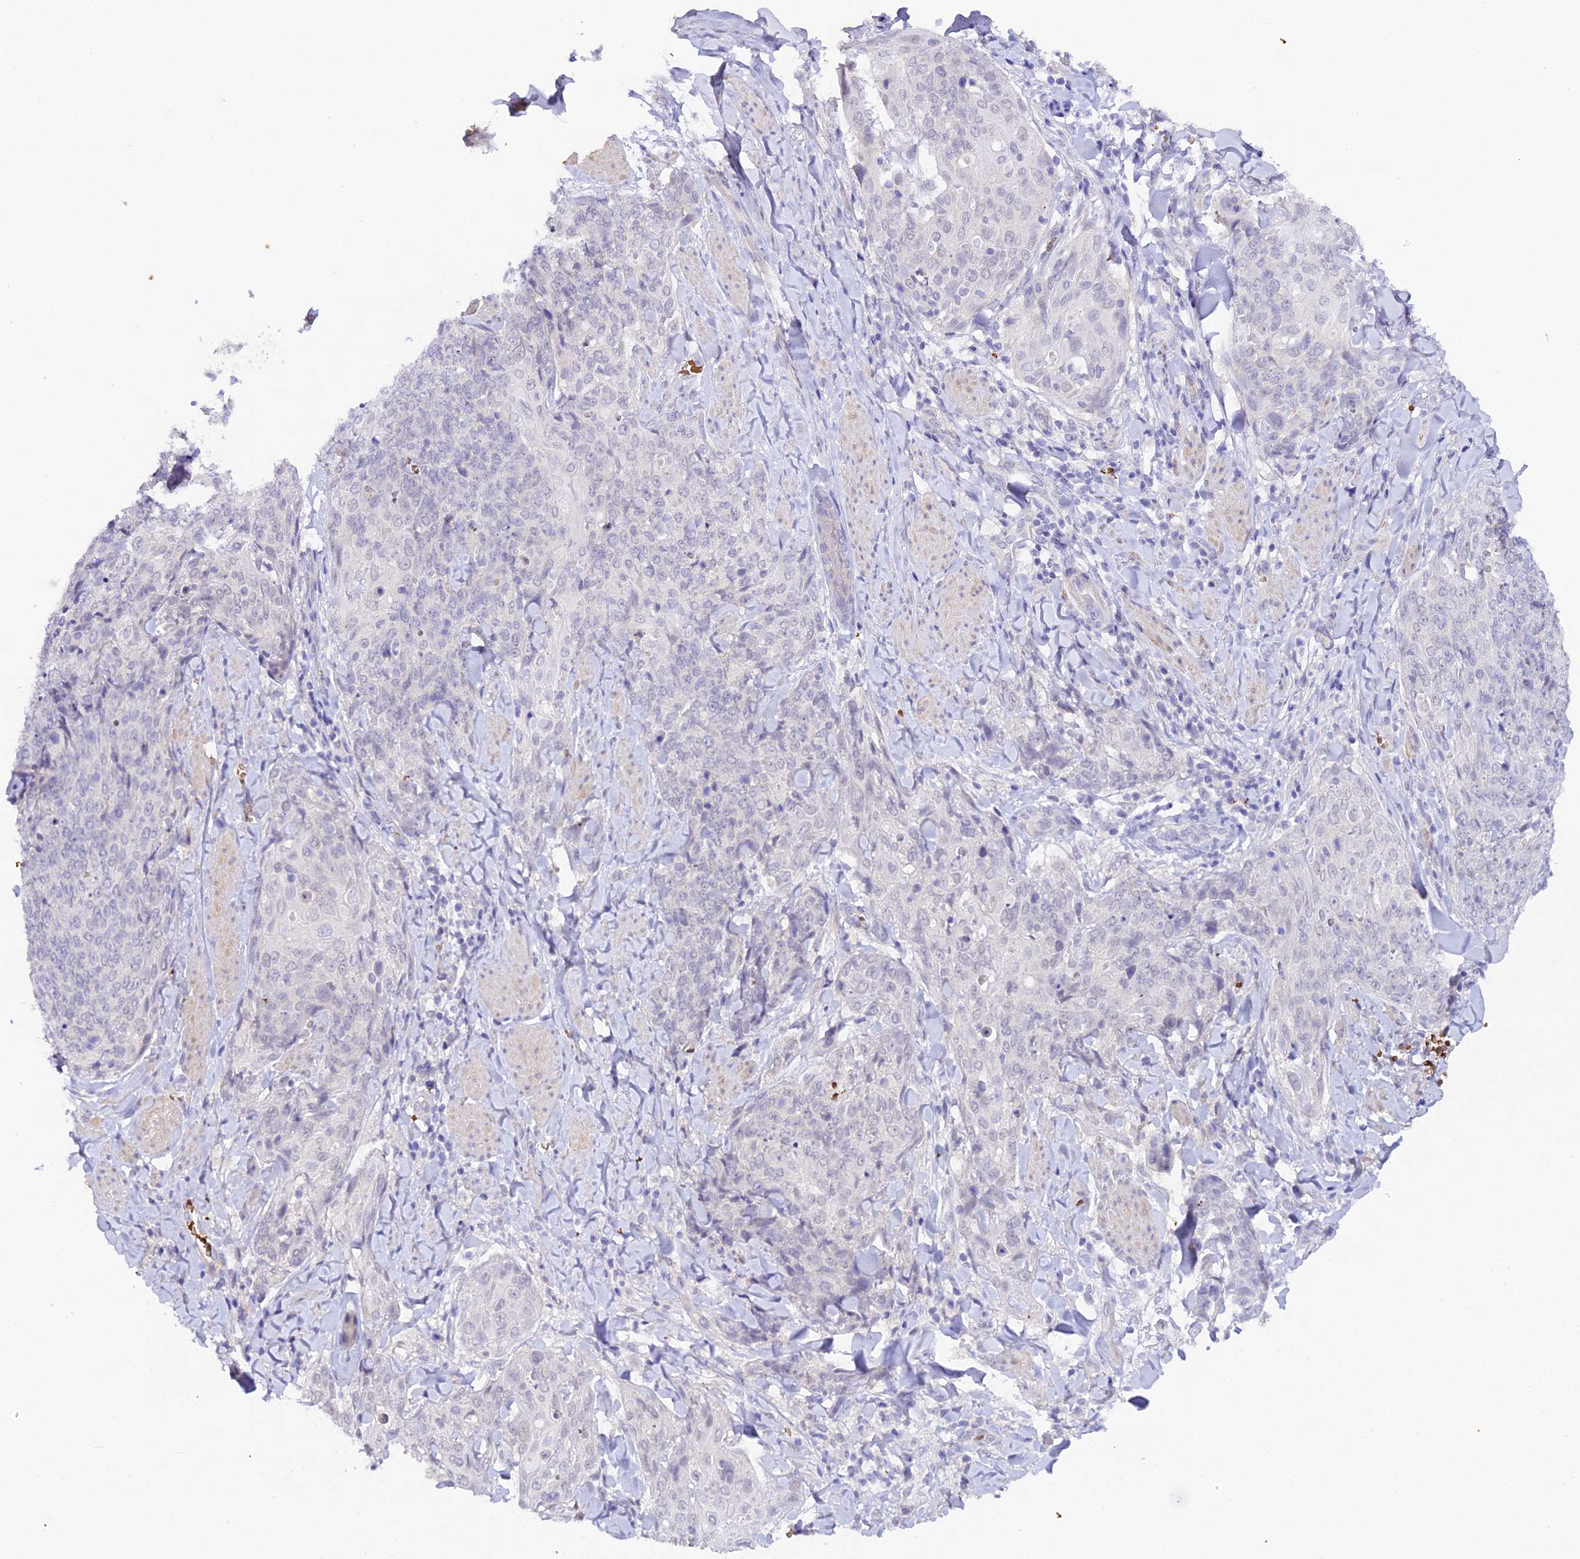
{"staining": {"intensity": "negative", "quantity": "none", "location": "none"}, "tissue": "skin cancer", "cell_type": "Tumor cells", "image_type": "cancer", "snomed": [{"axis": "morphology", "description": "Squamous cell carcinoma, NOS"}, {"axis": "topography", "description": "Skin"}, {"axis": "topography", "description": "Vulva"}], "caption": "Human skin cancer stained for a protein using immunohistochemistry reveals no positivity in tumor cells.", "gene": "CFAP45", "patient": {"sex": "female", "age": 85}}